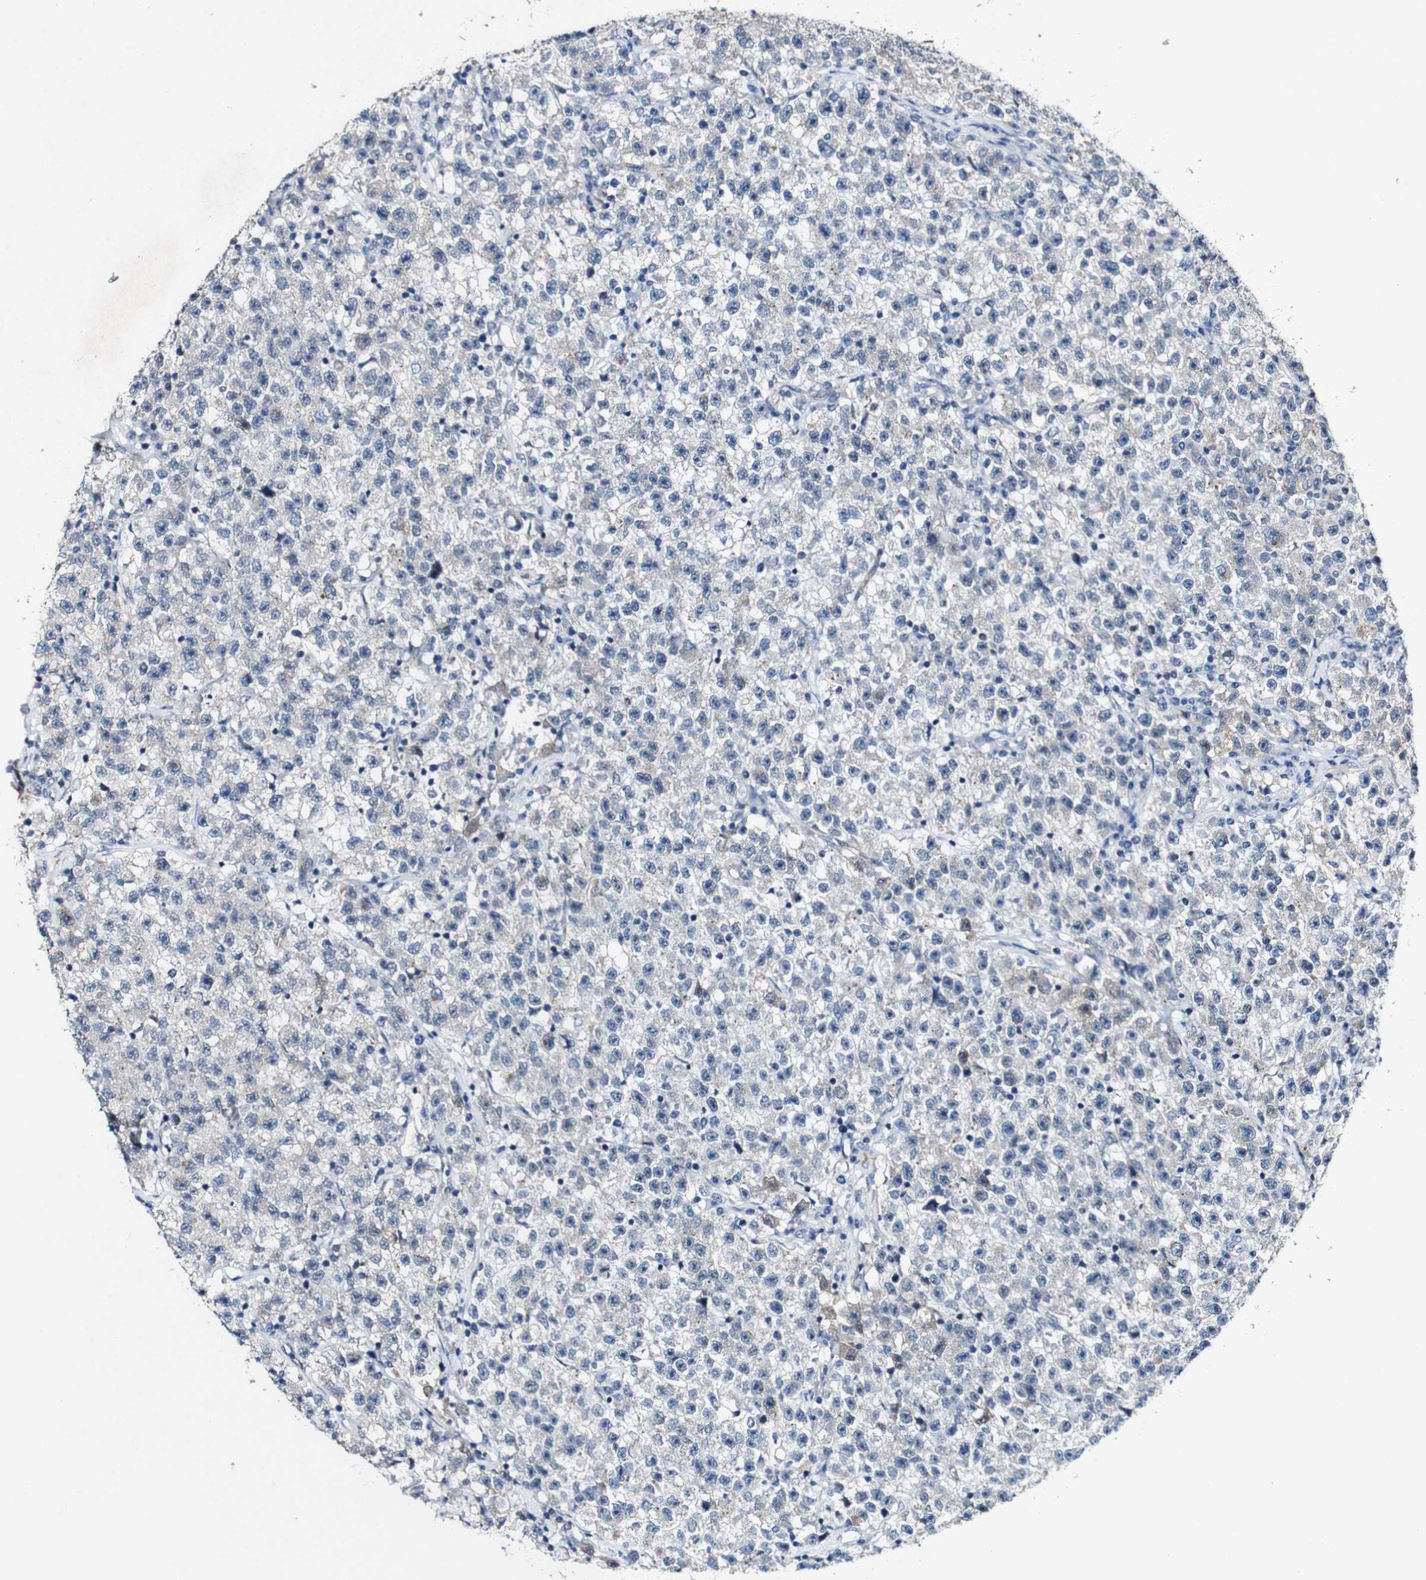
{"staining": {"intensity": "weak", "quantity": "<25%", "location": "cytoplasmic/membranous"}, "tissue": "testis cancer", "cell_type": "Tumor cells", "image_type": "cancer", "snomed": [{"axis": "morphology", "description": "Seminoma, NOS"}, {"axis": "topography", "description": "Testis"}], "caption": "The histopathology image shows no staining of tumor cells in testis cancer (seminoma).", "gene": "GRAMD1A", "patient": {"sex": "male", "age": 22}}